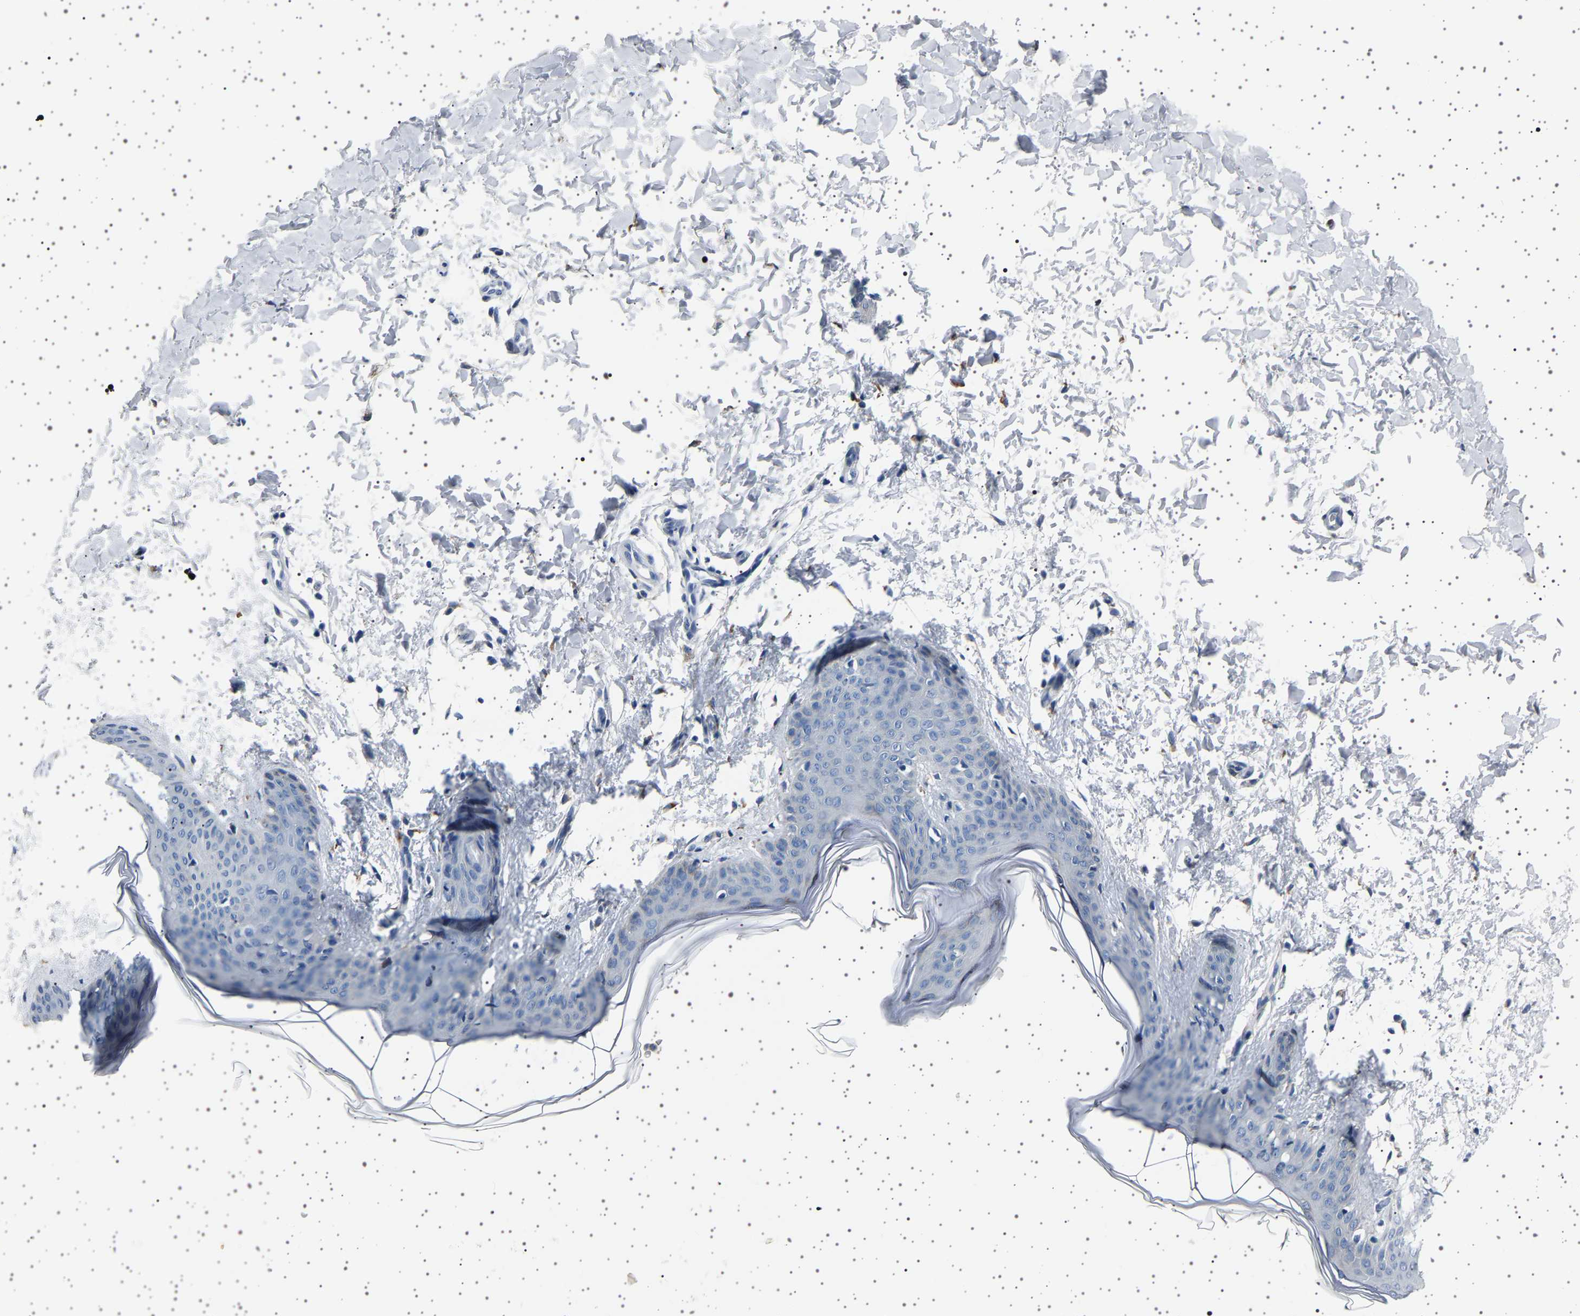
{"staining": {"intensity": "moderate", "quantity": ">75%", "location": "cytoplasmic/membranous"}, "tissue": "skin", "cell_type": "Fibroblasts", "image_type": "normal", "snomed": [{"axis": "morphology", "description": "Normal tissue, NOS"}, {"axis": "topography", "description": "Skin"}], "caption": "IHC of benign skin shows medium levels of moderate cytoplasmic/membranous staining in approximately >75% of fibroblasts. The protein is shown in brown color, while the nuclei are stained blue.", "gene": "FTCD", "patient": {"sex": "female", "age": 17}}